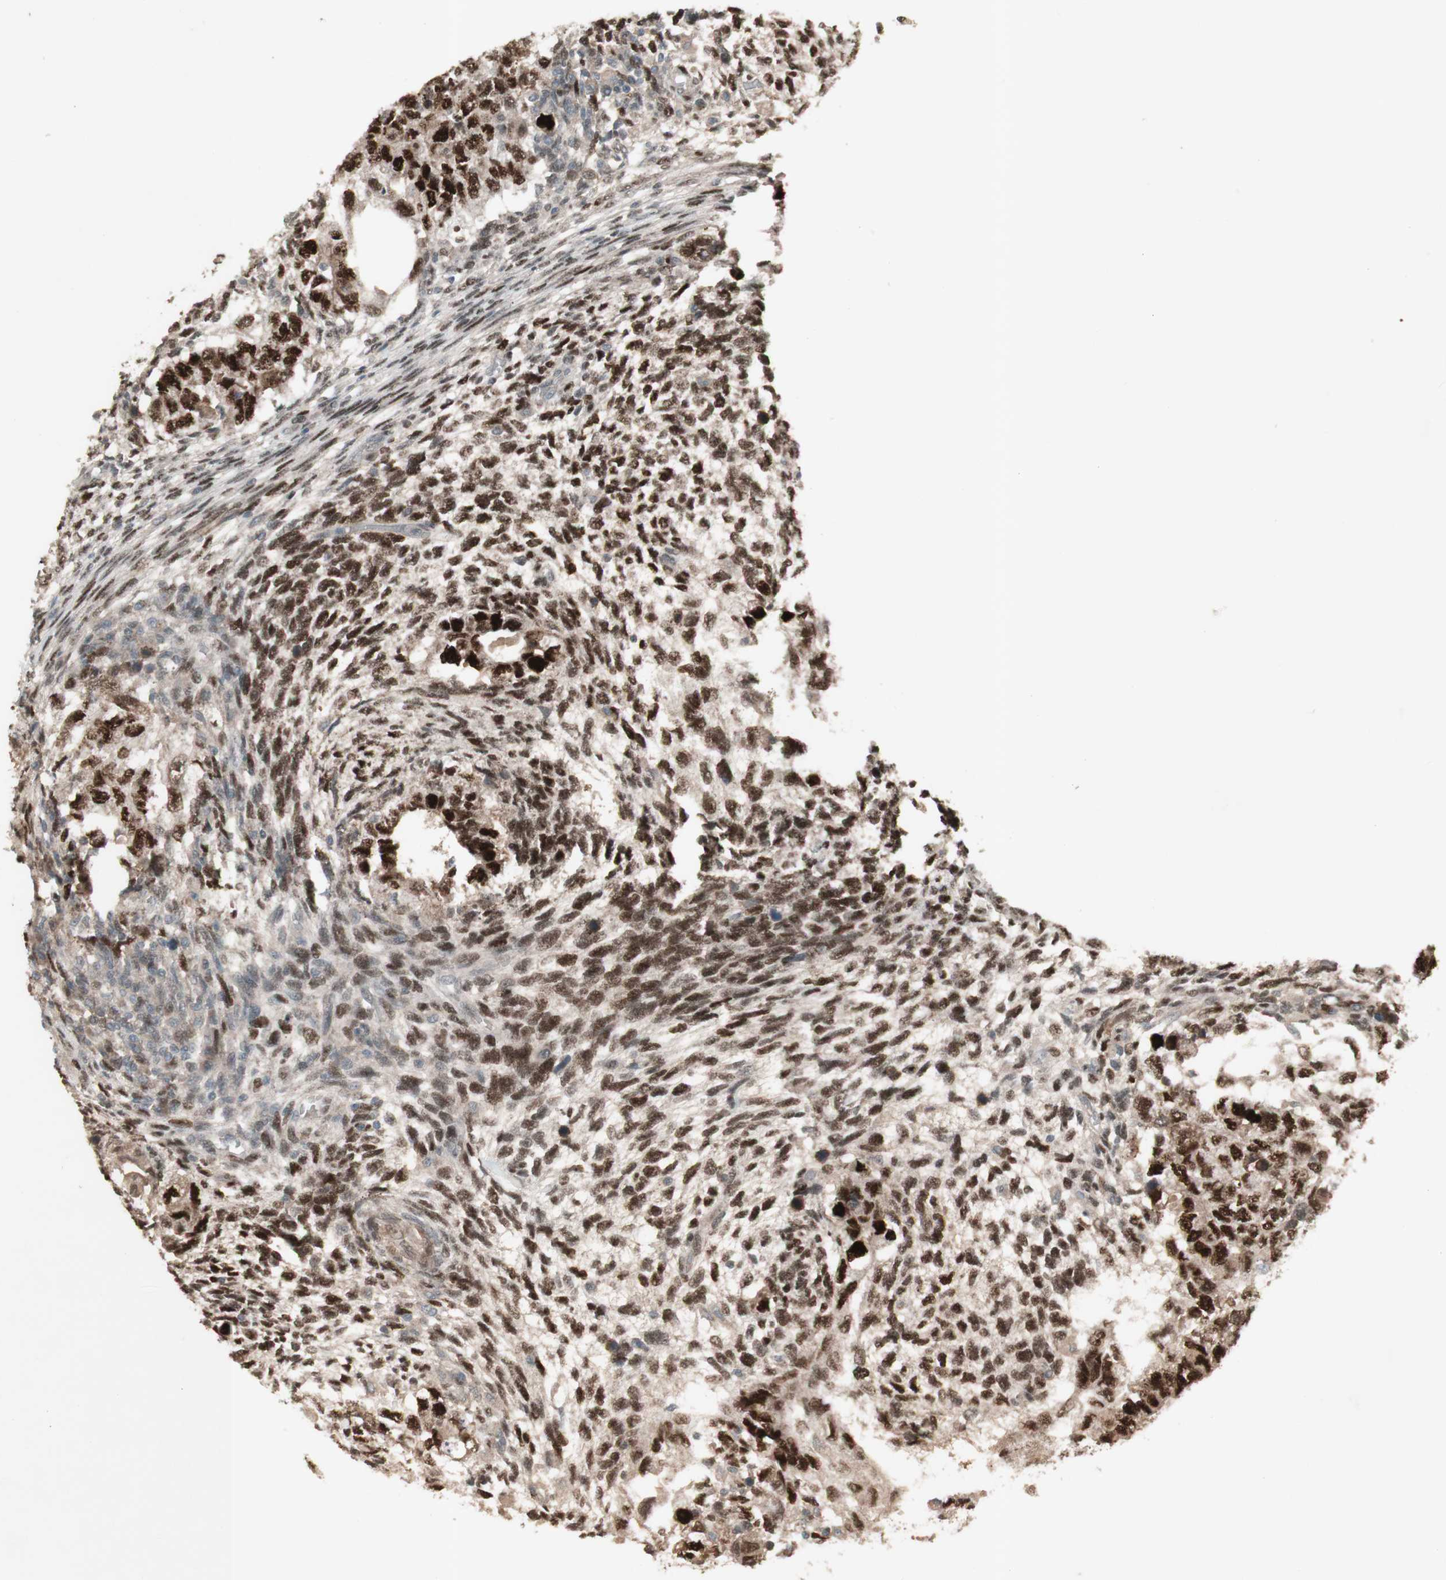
{"staining": {"intensity": "strong", "quantity": "25%-75%", "location": "nuclear"}, "tissue": "testis cancer", "cell_type": "Tumor cells", "image_type": "cancer", "snomed": [{"axis": "morphology", "description": "Normal tissue, NOS"}, {"axis": "morphology", "description": "Carcinoma, Embryonal, NOS"}, {"axis": "topography", "description": "Testis"}], "caption": "Immunohistochemical staining of embryonal carcinoma (testis) reveals high levels of strong nuclear protein expression in approximately 25%-75% of tumor cells.", "gene": "MSH6", "patient": {"sex": "male", "age": 36}}